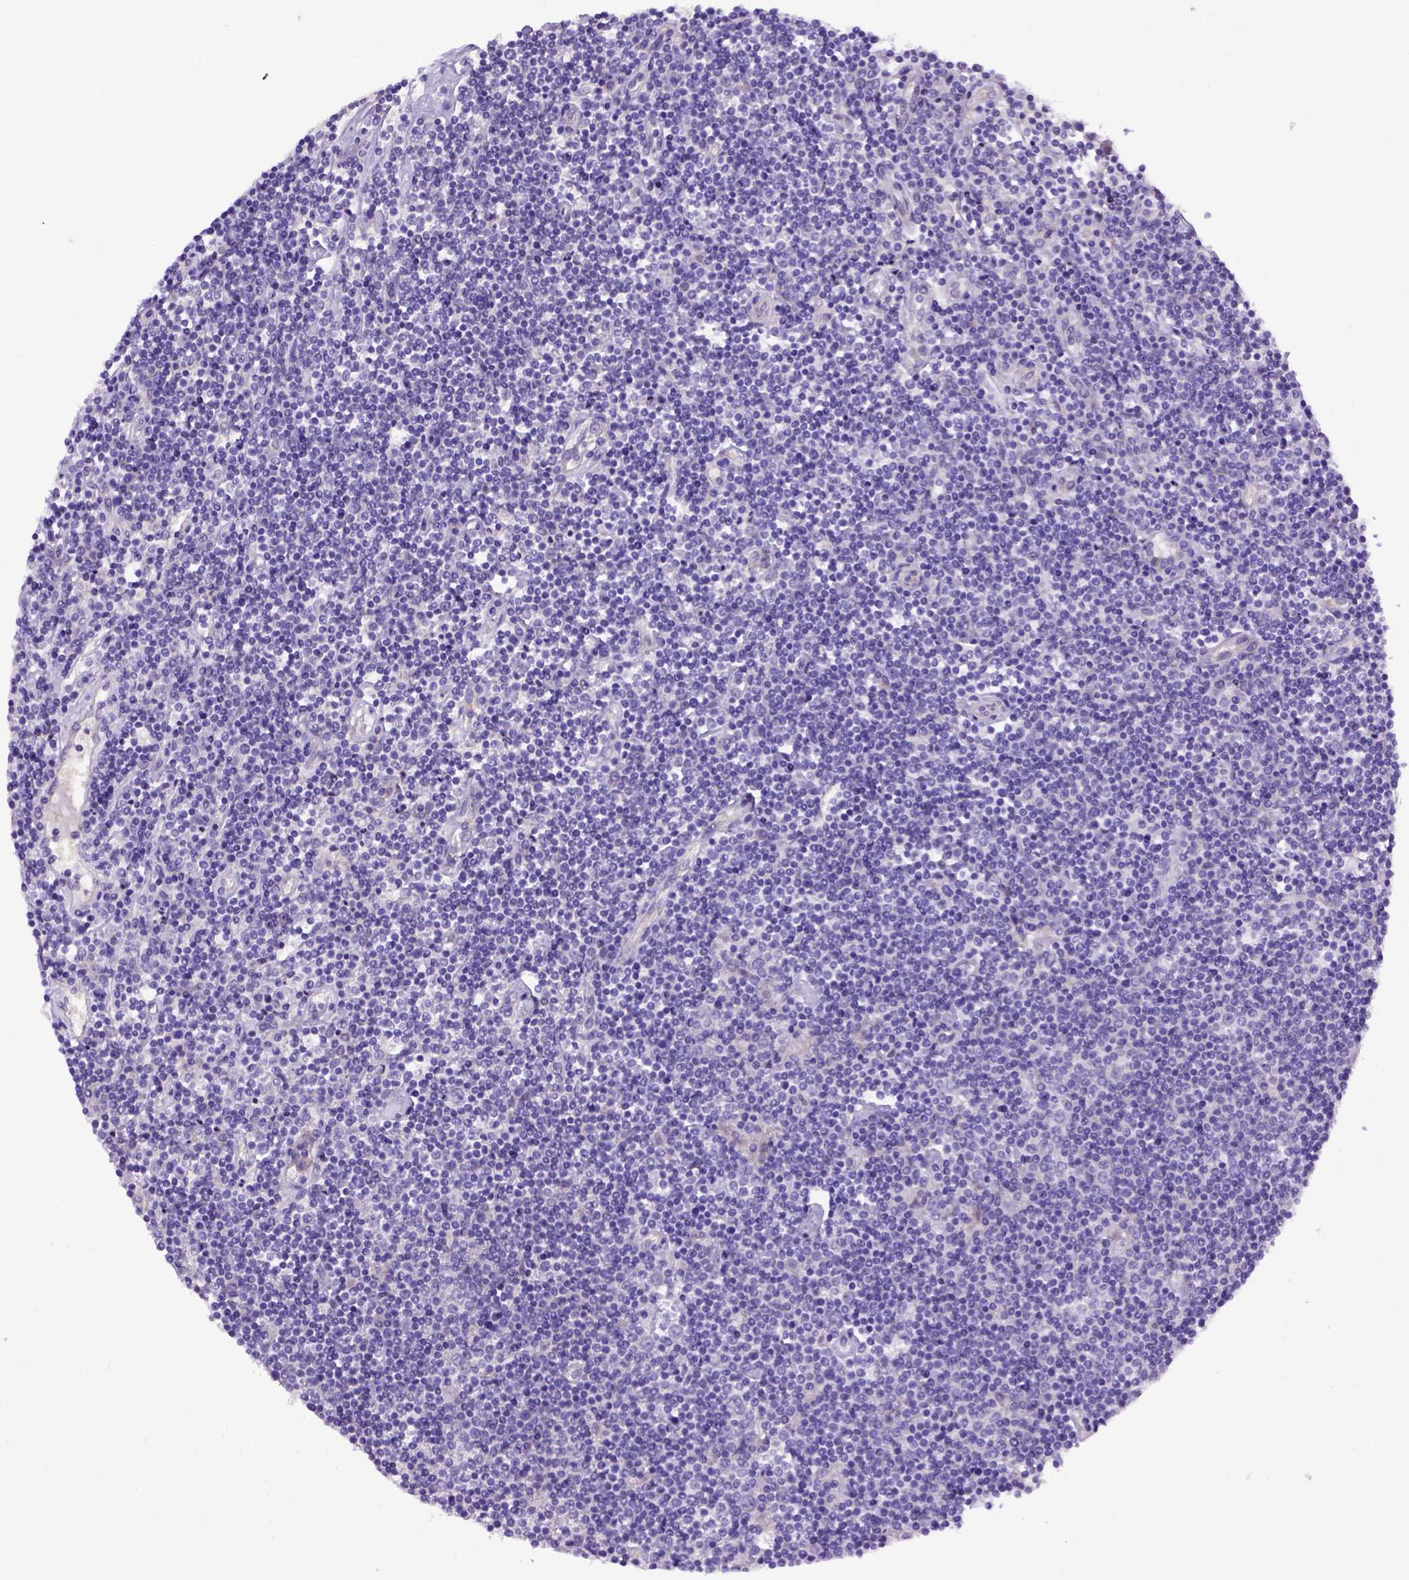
{"staining": {"intensity": "negative", "quantity": "none", "location": "none"}, "tissue": "lymphoma", "cell_type": "Tumor cells", "image_type": "cancer", "snomed": [{"axis": "morphology", "description": "Hodgkin's disease, NOS"}, {"axis": "topography", "description": "Lymph node"}], "caption": "An immunohistochemistry micrograph of lymphoma is shown. There is no staining in tumor cells of lymphoma.", "gene": "ADAM12", "patient": {"sex": "male", "age": 40}}